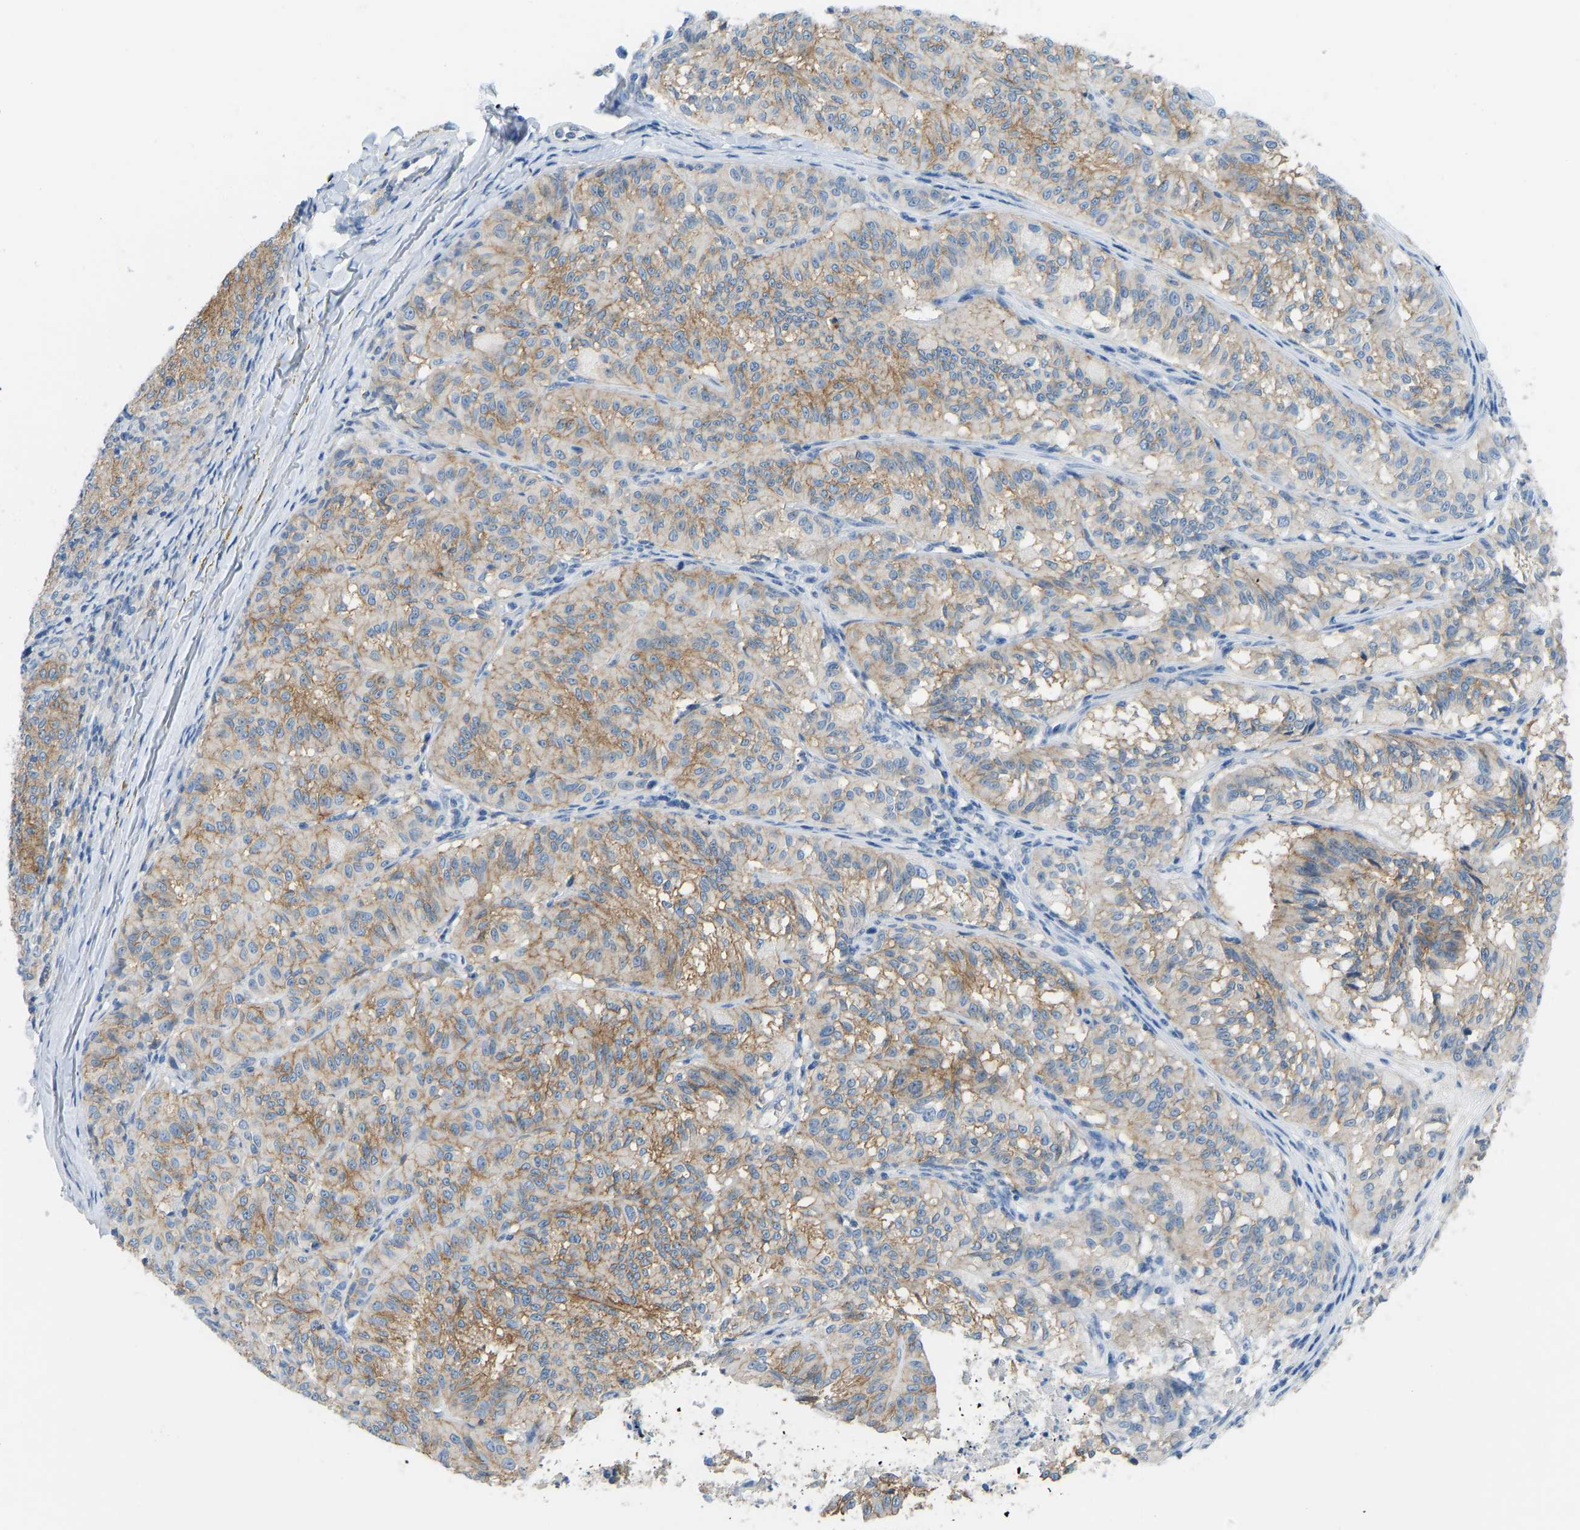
{"staining": {"intensity": "moderate", "quantity": ">75%", "location": "cytoplasmic/membranous"}, "tissue": "melanoma", "cell_type": "Tumor cells", "image_type": "cancer", "snomed": [{"axis": "morphology", "description": "Malignant melanoma, NOS"}, {"axis": "topography", "description": "Skin"}], "caption": "Immunohistochemical staining of melanoma demonstrates medium levels of moderate cytoplasmic/membranous expression in about >75% of tumor cells.", "gene": "ATP1A1", "patient": {"sex": "female", "age": 72}}